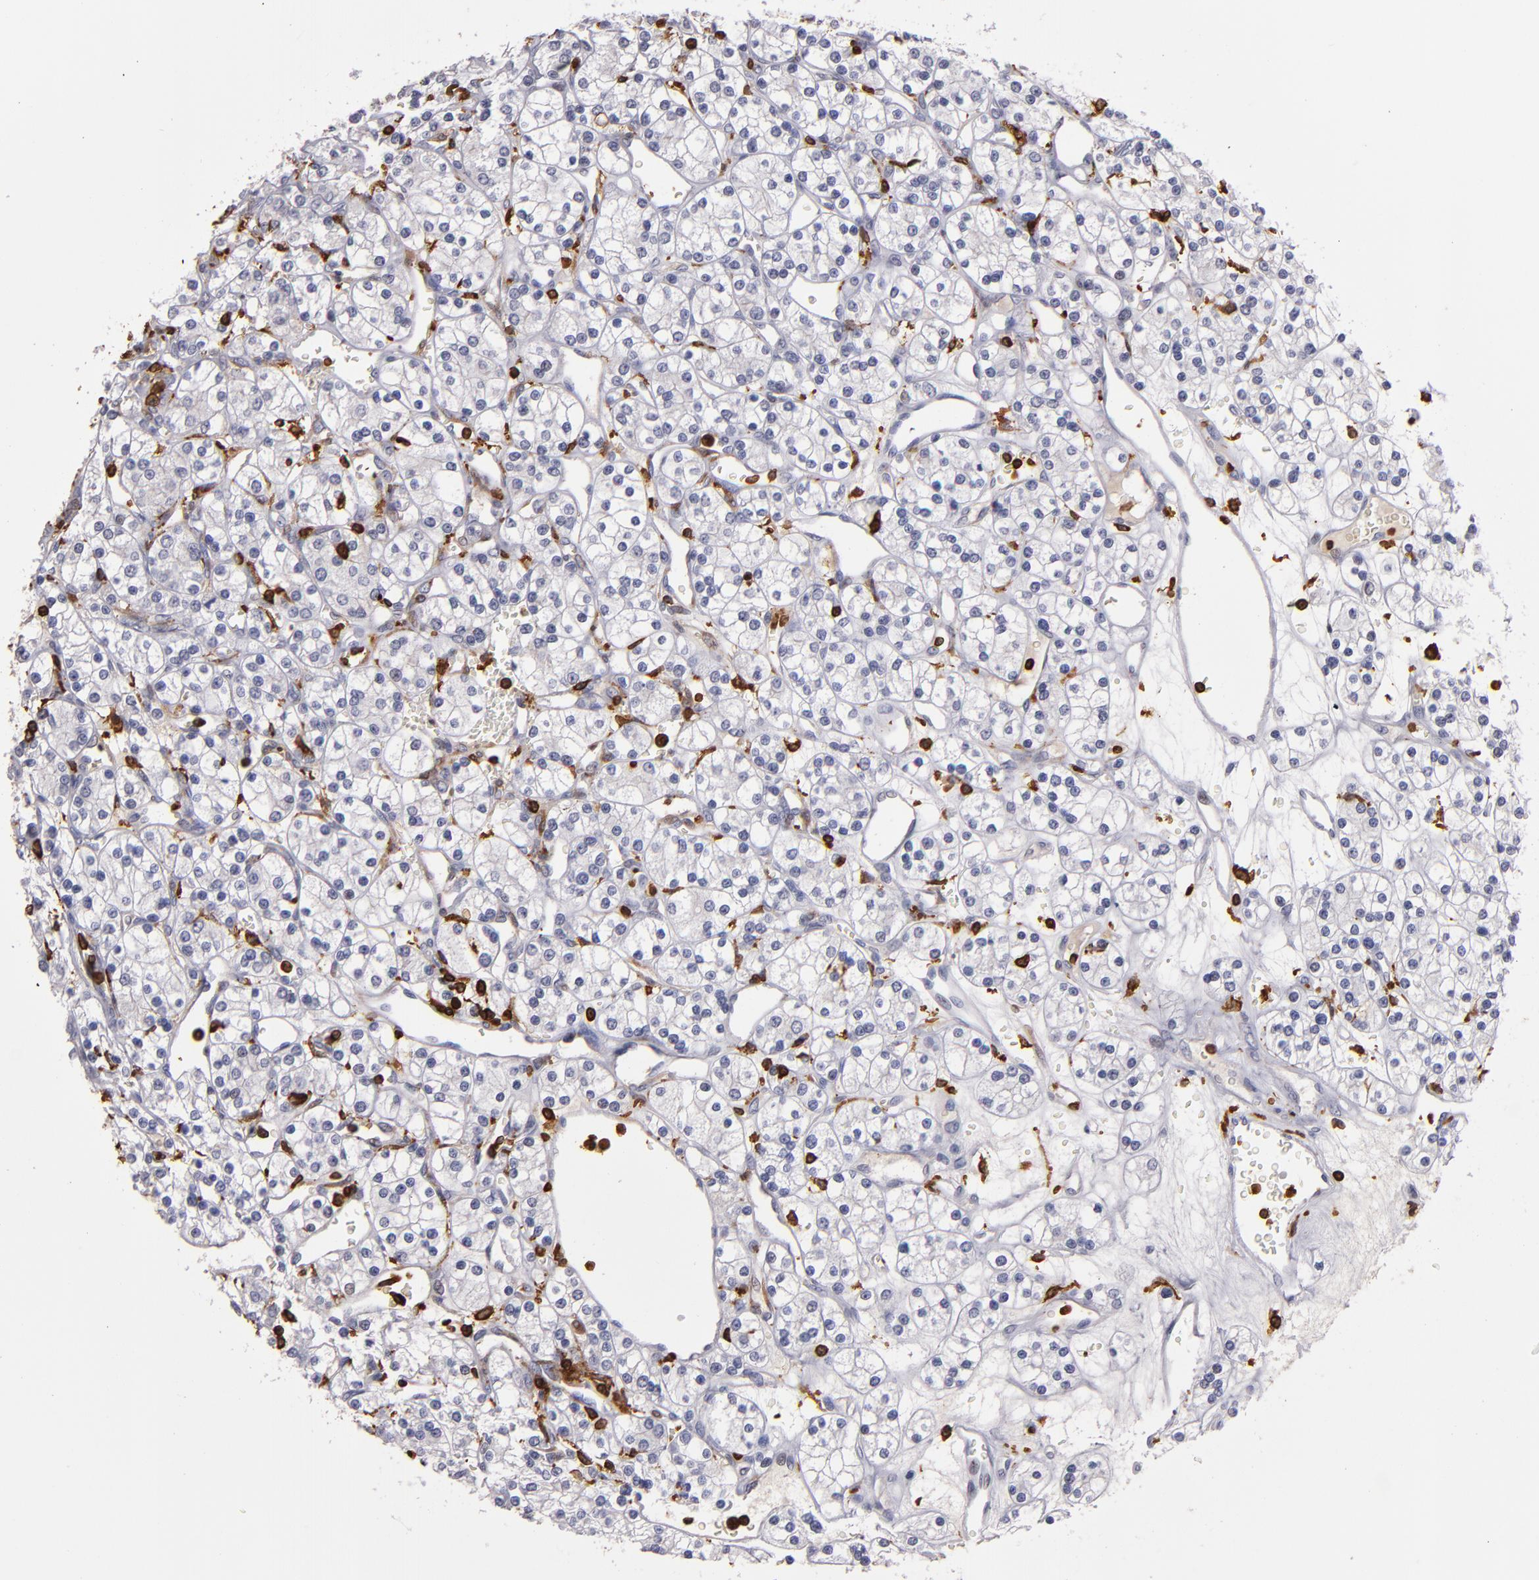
{"staining": {"intensity": "negative", "quantity": "none", "location": "none"}, "tissue": "renal cancer", "cell_type": "Tumor cells", "image_type": "cancer", "snomed": [{"axis": "morphology", "description": "Adenocarcinoma, NOS"}, {"axis": "topography", "description": "Kidney"}], "caption": "The micrograph shows no staining of tumor cells in renal cancer. Brightfield microscopy of immunohistochemistry (IHC) stained with DAB (3,3'-diaminobenzidine) (brown) and hematoxylin (blue), captured at high magnification.", "gene": "WAS", "patient": {"sex": "female", "age": 62}}